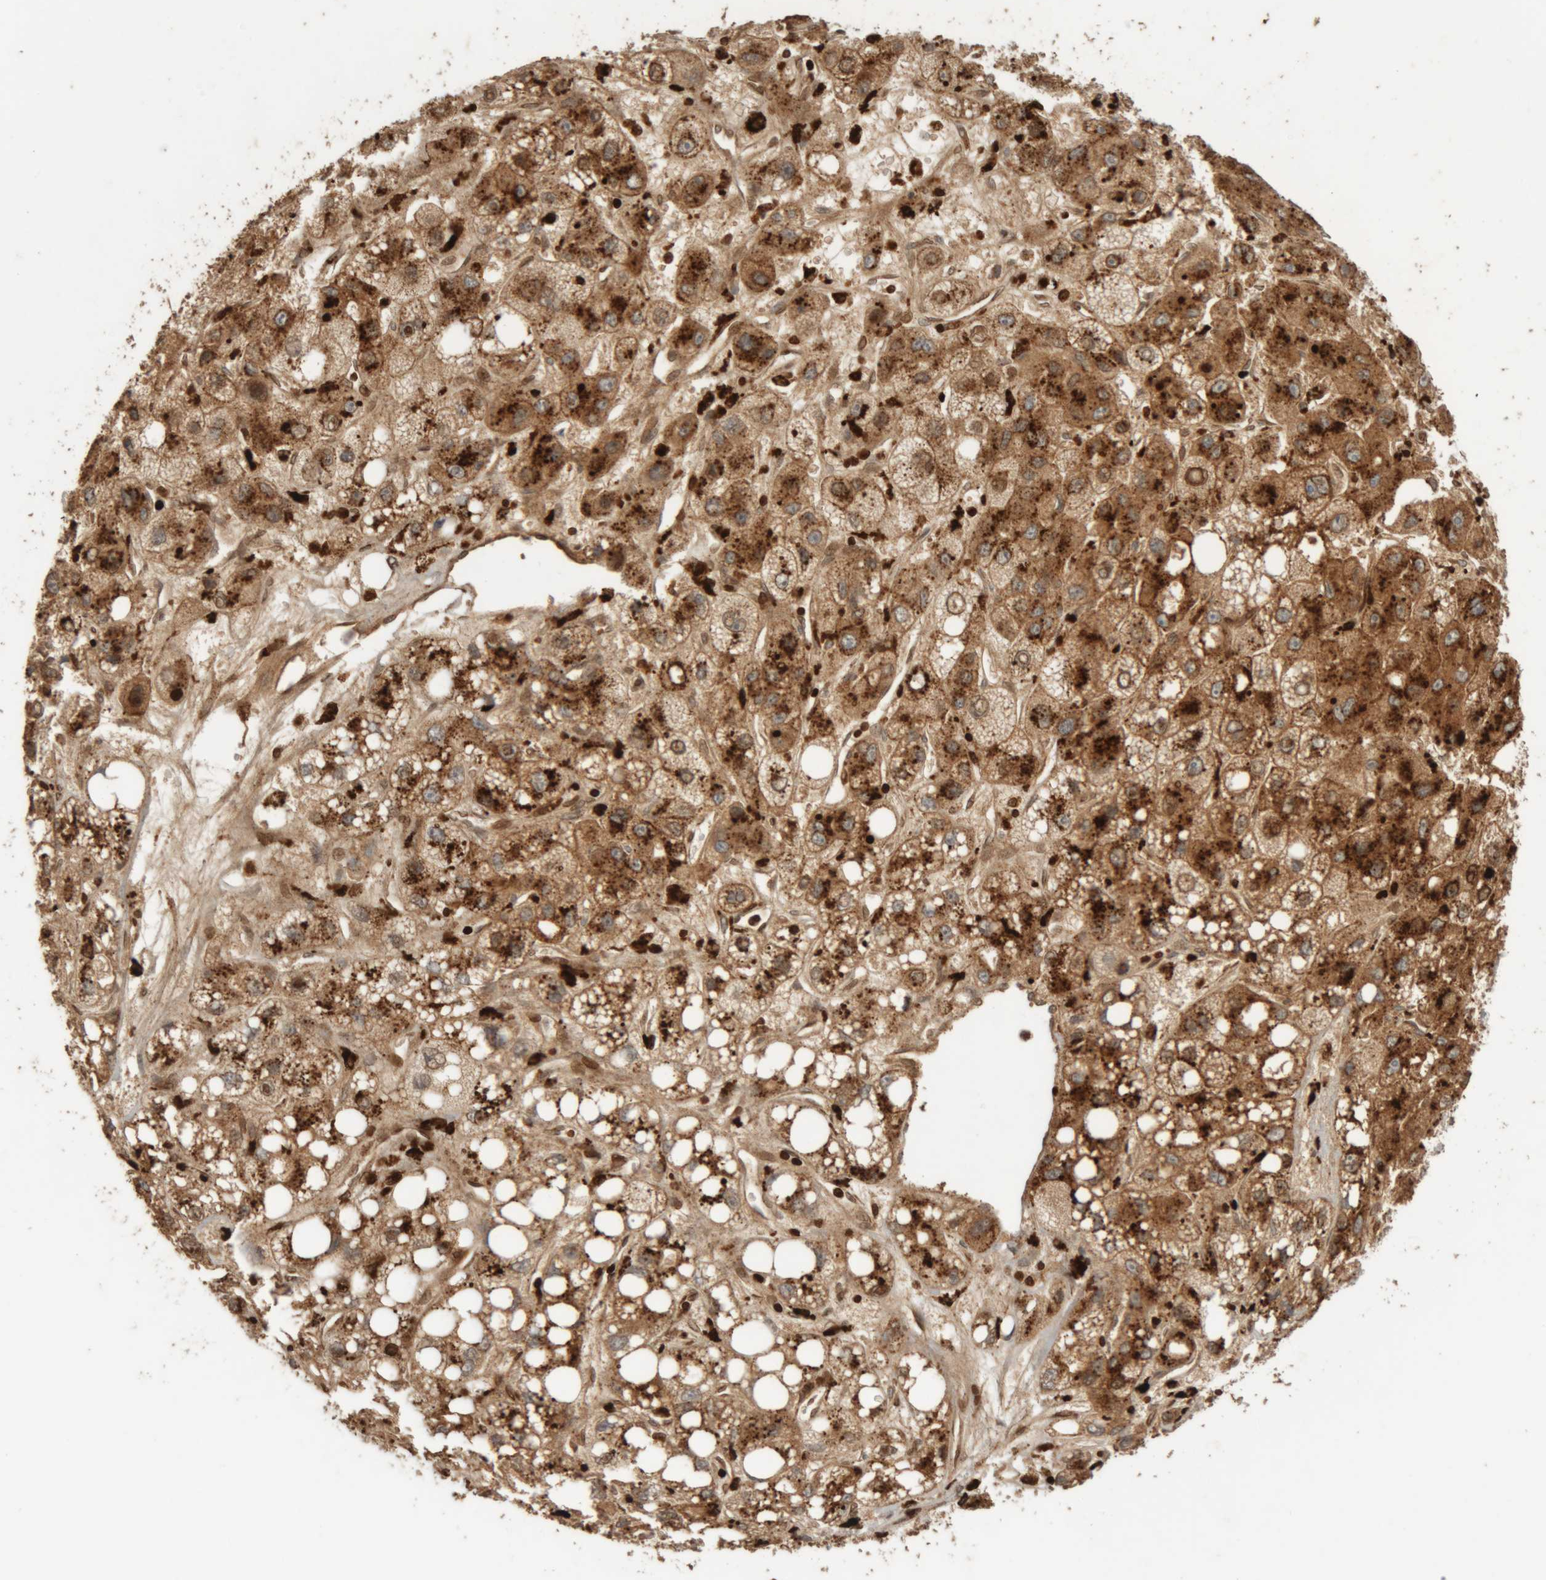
{"staining": {"intensity": "strong", "quantity": ">75%", "location": "cytoplasmic/membranous"}, "tissue": "liver cancer", "cell_type": "Tumor cells", "image_type": "cancer", "snomed": [{"axis": "morphology", "description": "Carcinoma, Hepatocellular, NOS"}, {"axis": "topography", "description": "Liver"}], "caption": "Liver cancer stained with a protein marker shows strong staining in tumor cells.", "gene": "ARSA", "patient": {"sex": "male", "age": 55}}